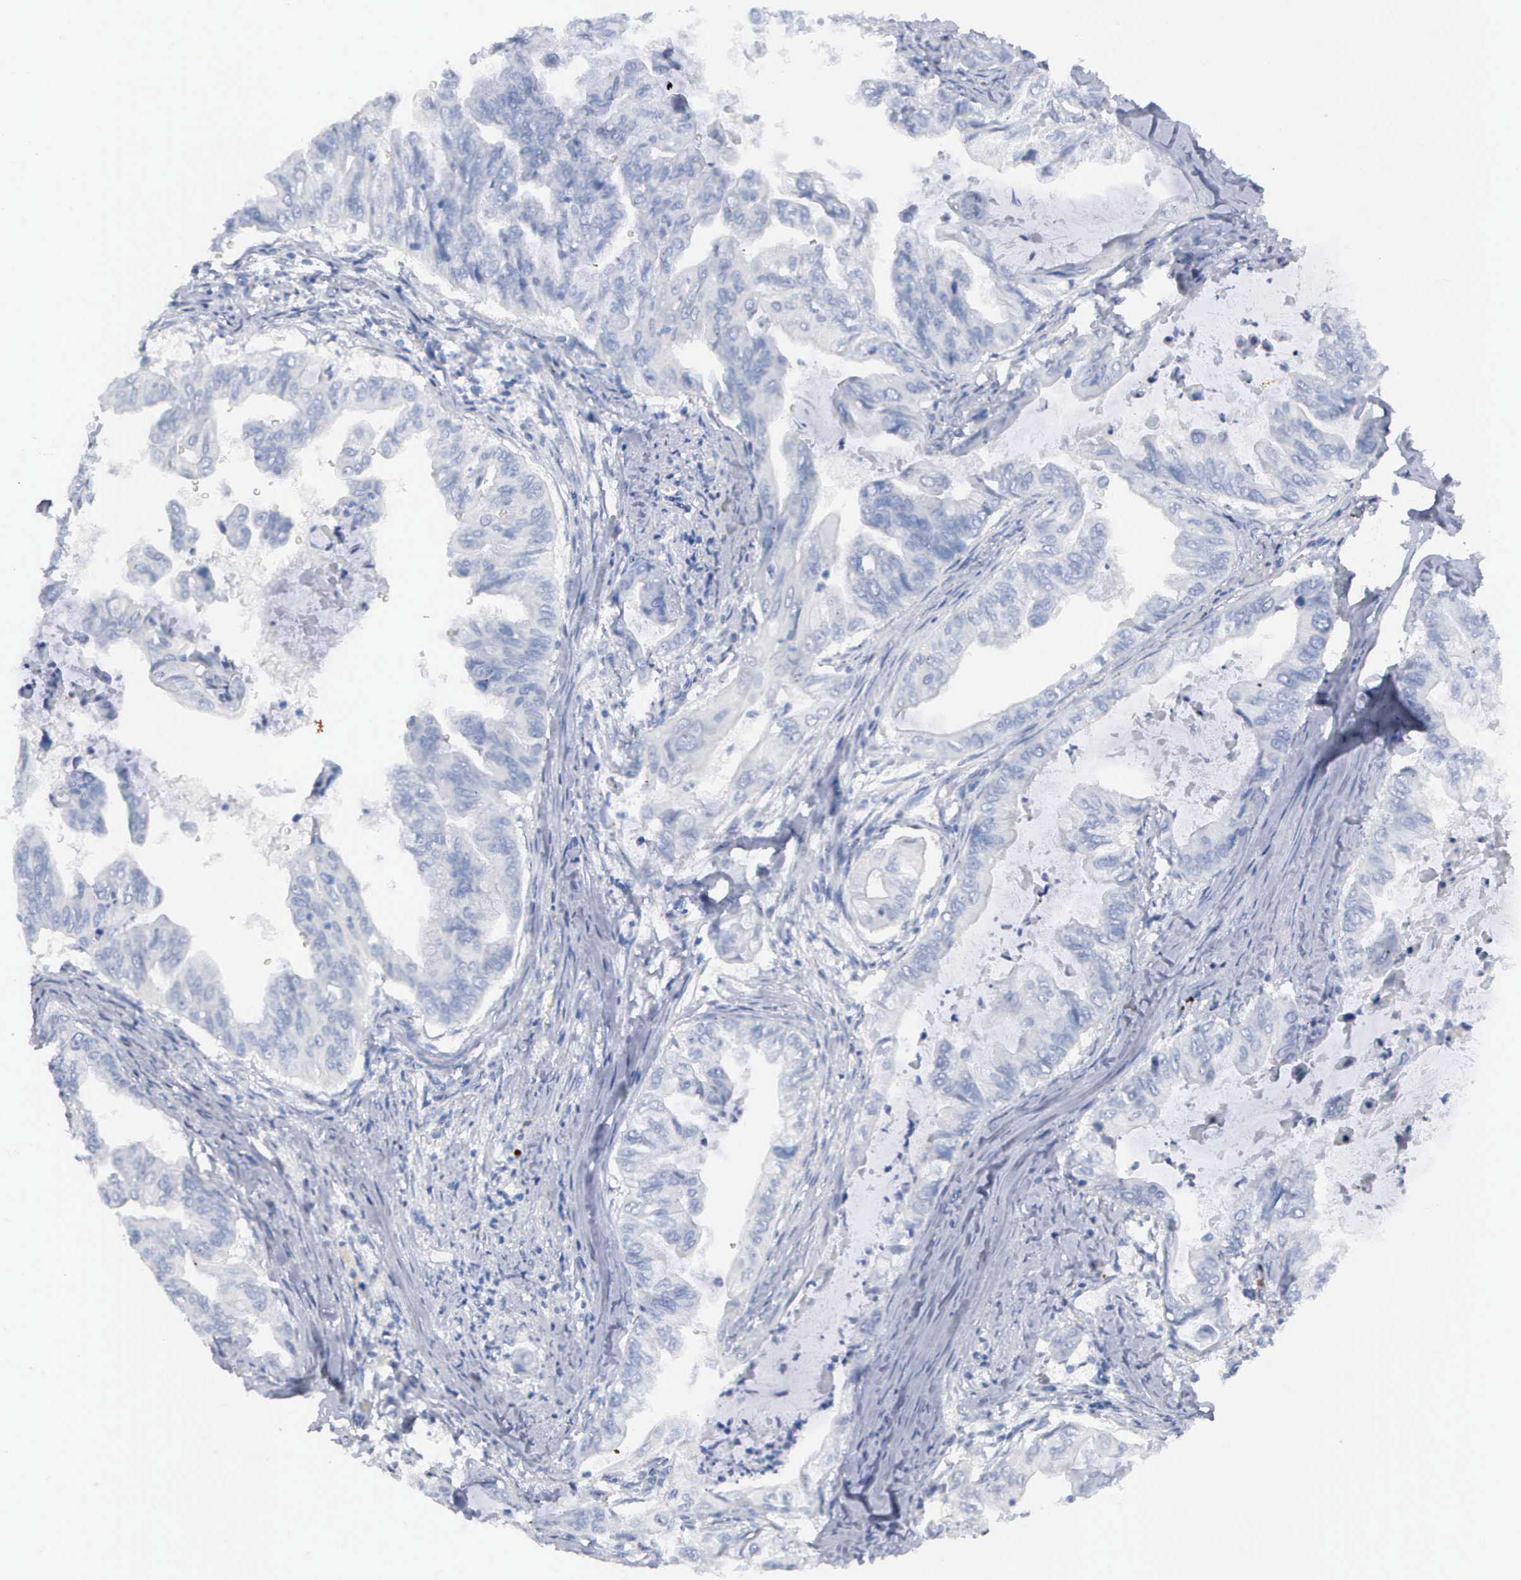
{"staining": {"intensity": "negative", "quantity": "none", "location": "none"}, "tissue": "stomach cancer", "cell_type": "Tumor cells", "image_type": "cancer", "snomed": [{"axis": "morphology", "description": "Adenocarcinoma, NOS"}, {"axis": "topography", "description": "Stomach, upper"}], "caption": "Human stomach cancer (adenocarcinoma) stained for a protein using IHC exhibits no positivity in tumor cells.", "gene": "ASPHD2", "patient": {"sex": "male", "age": 80}}